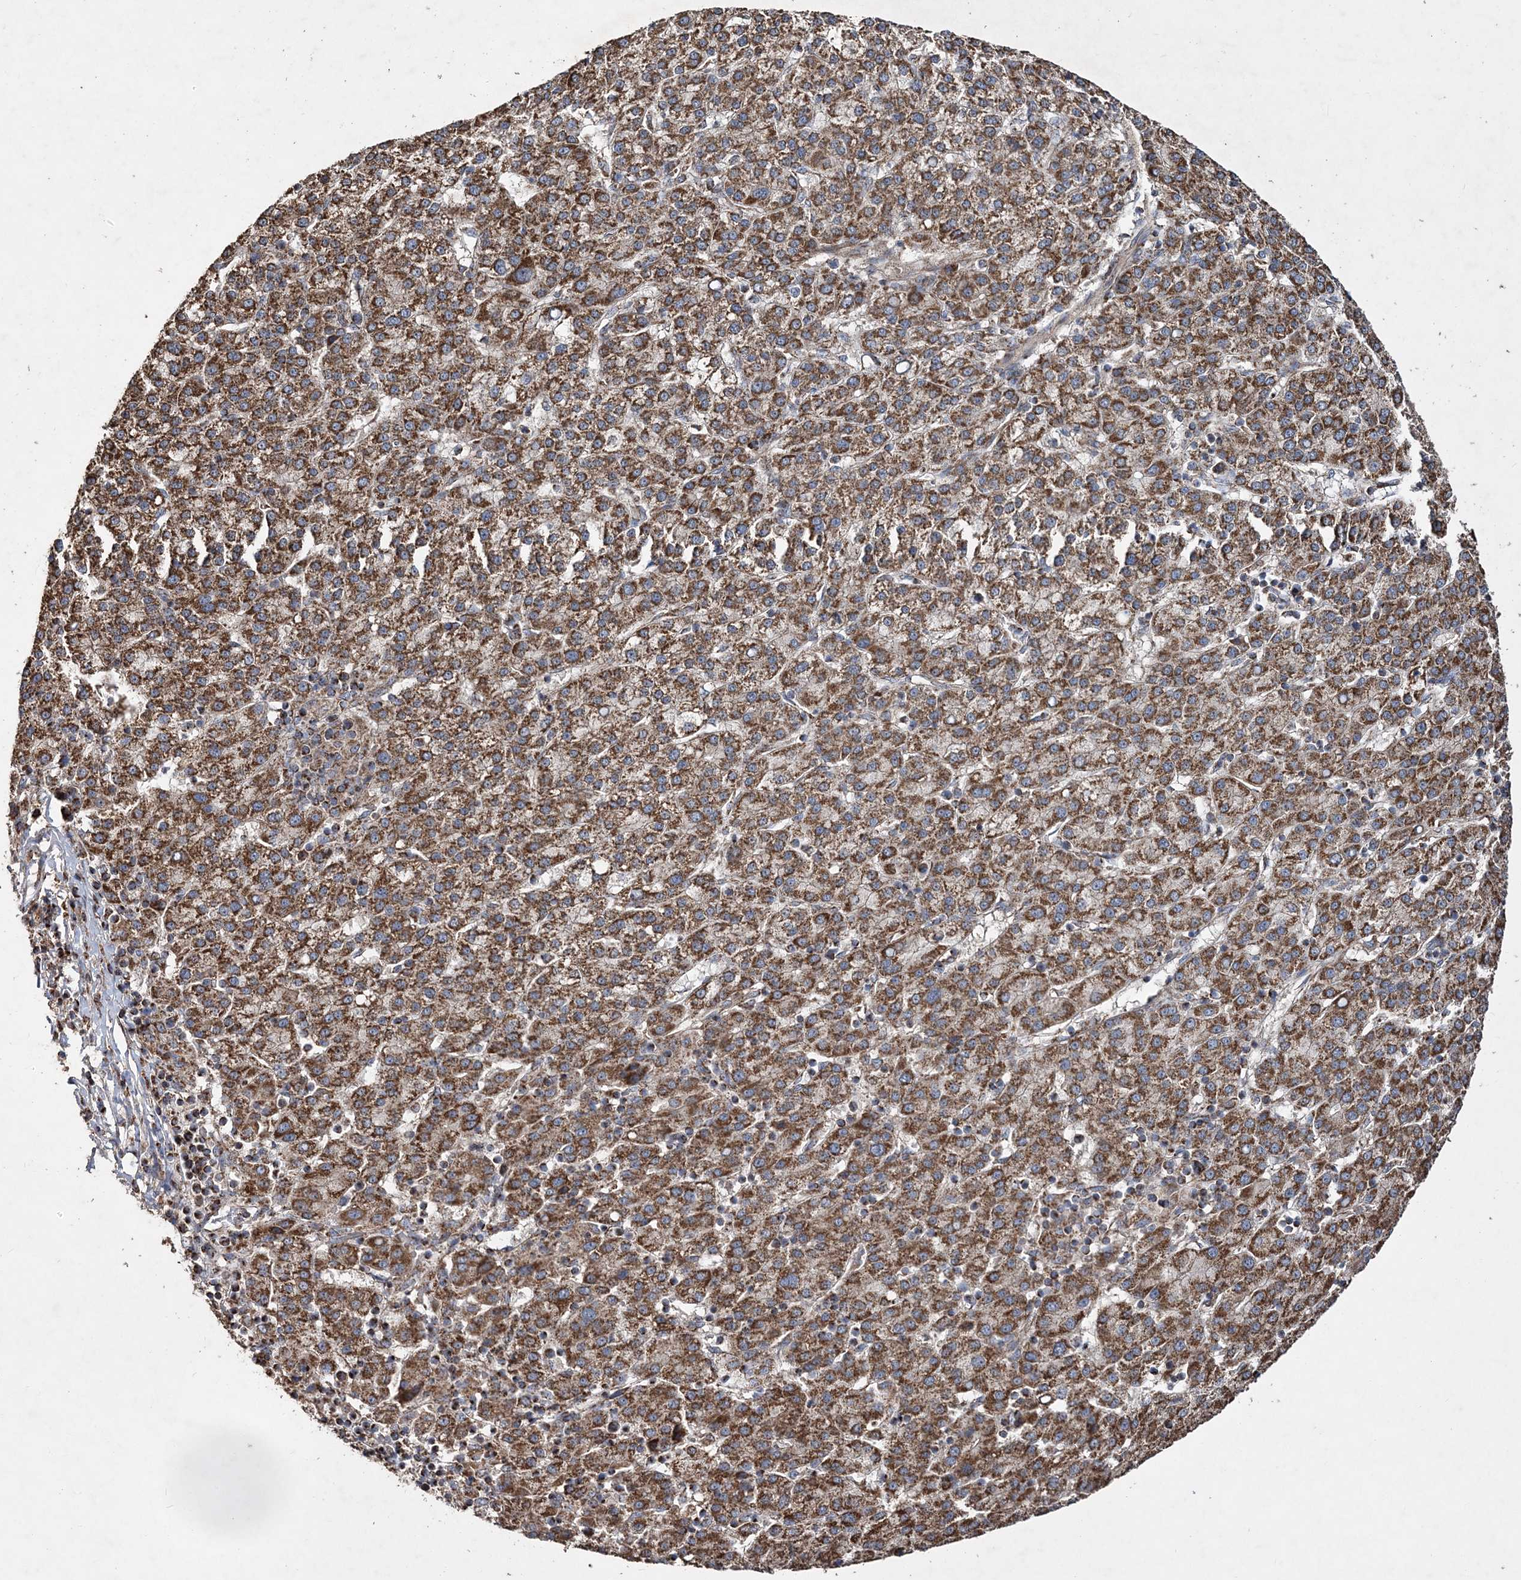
{"staining": {"intensity": "strong", "quantity": ">75%", "location": "cytoplasmic/membranous"}, "tissue": "liver cancer", "cell_type": "Tumor cells", "image_type": "cancer", "snomed": [{"axis": "morphology", "description": "Carcinoma, Hepatocellular, NOS"}, {"axis": "topography", "description": "Liver"}], "caption": "High-magnification brightfield microscopy of liver cancer stained with DAB (3,3'-diaminobenzidine) (brown) and counterstained with hematoxylin (blue). tumor cells exhibit strong cytoplasmic/membranous staining is identified in about>75% of cells.", "gene": "POC5", "patient": {"sex": "female", "age": 58}}